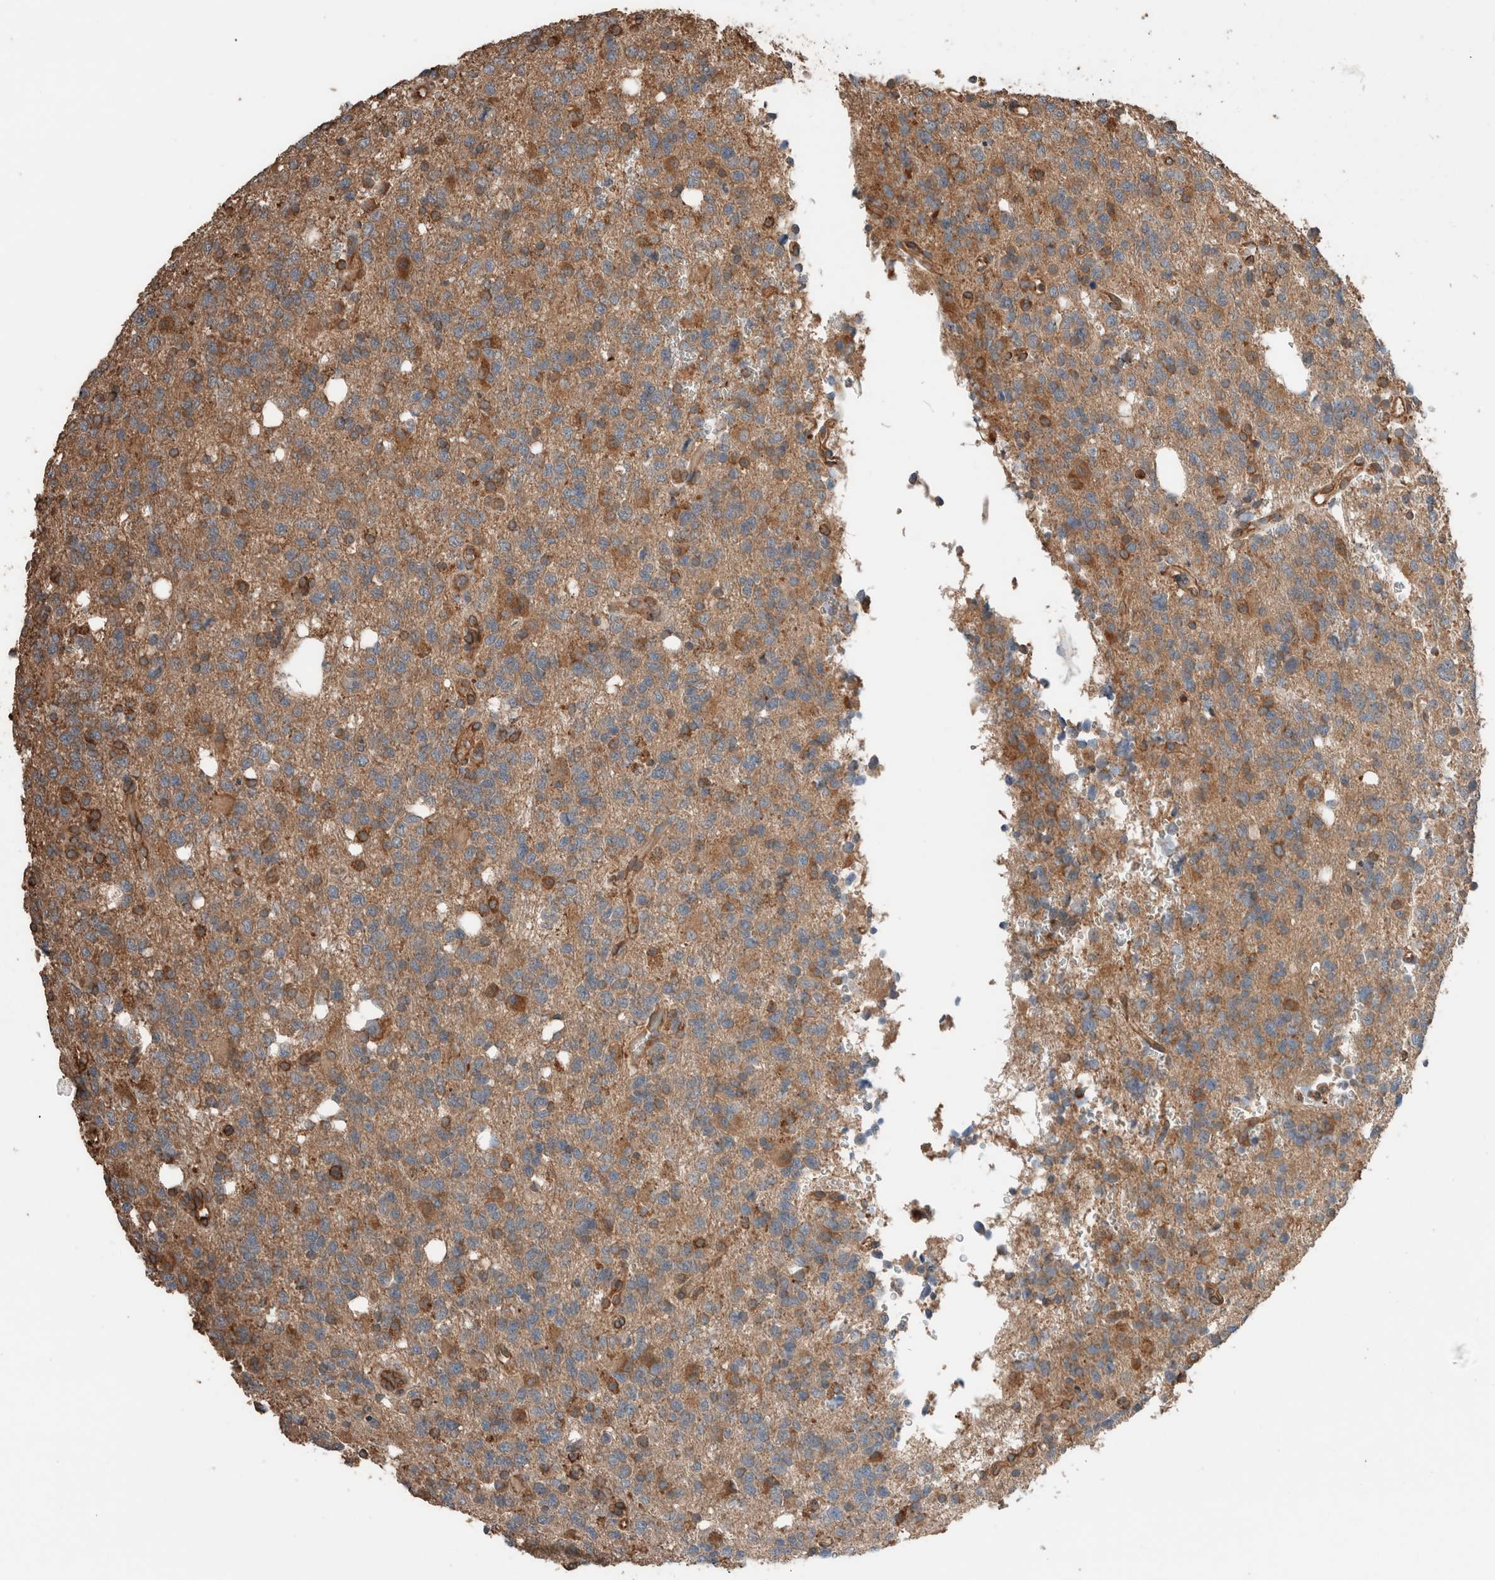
{"staining": {"intensity": "moderate", "quantity": "<25%", "location": "cytoplasmic/membranous"}, "tissue": "glioma", "cell_type": "Tumor cells", "image_type": "cancer", "snomed": [{"axis": "morphology", "description": "Glioma, malignant, High grade"}, {"axis": "topography", "description": "Brain"}], "caption": "This is a micrograph of immunohistochemistry staining of glioma, which shows moderate positivity in the cytoplasmic/membranous of tumor cells.", "gene": "ERAP2", "patient": {"sex": "female", "age": 62}}